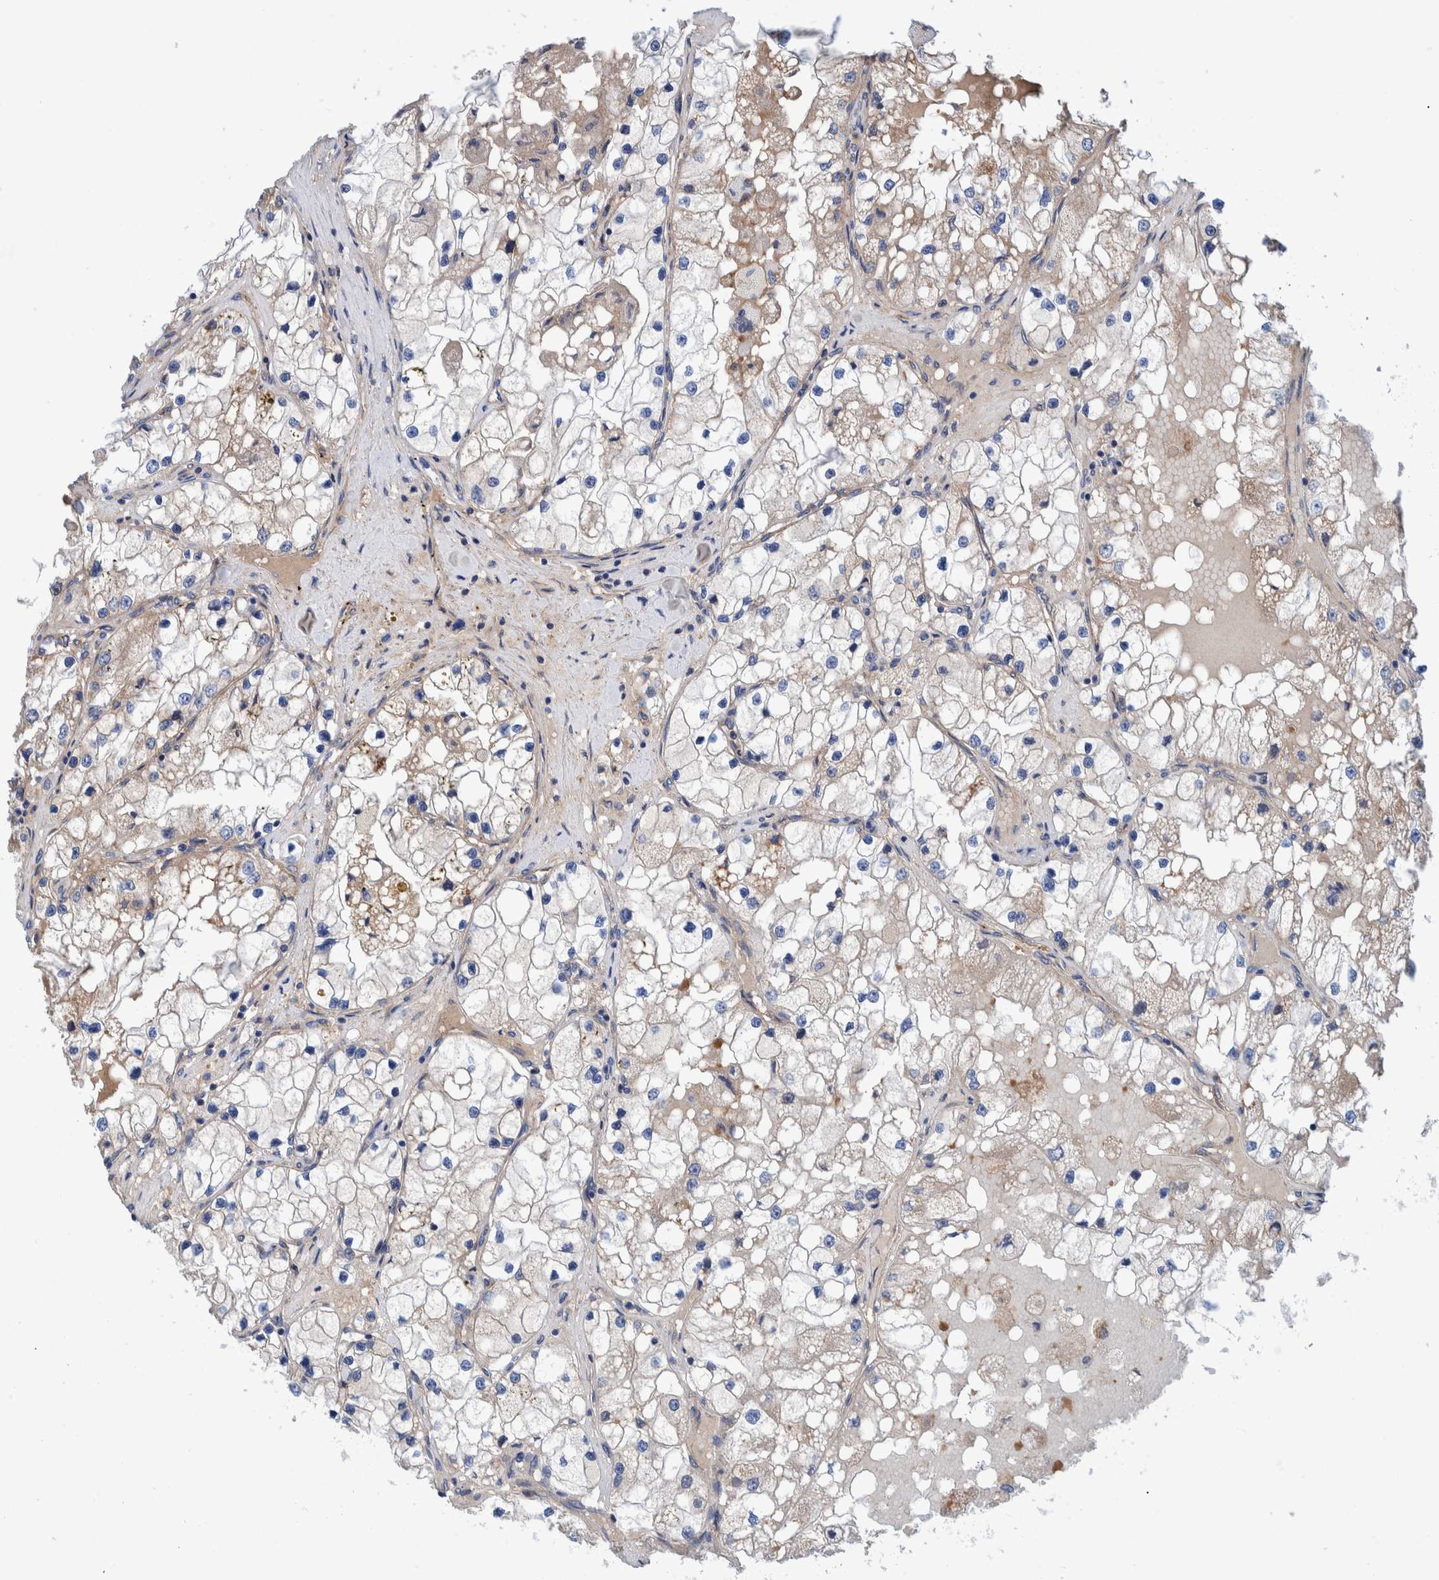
{"staining": {"intensity": "weak", "quantity": "<25%", "location": "cytoplasmic/membranous"}, "tissue": "renal cancer", "cell_type": "Tumor cells", "image_type": "cancer", "snomed": [{"axis": "morphology", "description": "Adenocarcinoma, NOS"}, {"axis": "topography", "description": "Kidney"}], "caption": "Renal adenocarcinoma stained for a protein using immunohistochemistry displays no positivity tumor cells.", "gene": "SLC25A10", "patient": {"sex": "male", "age": 68}}